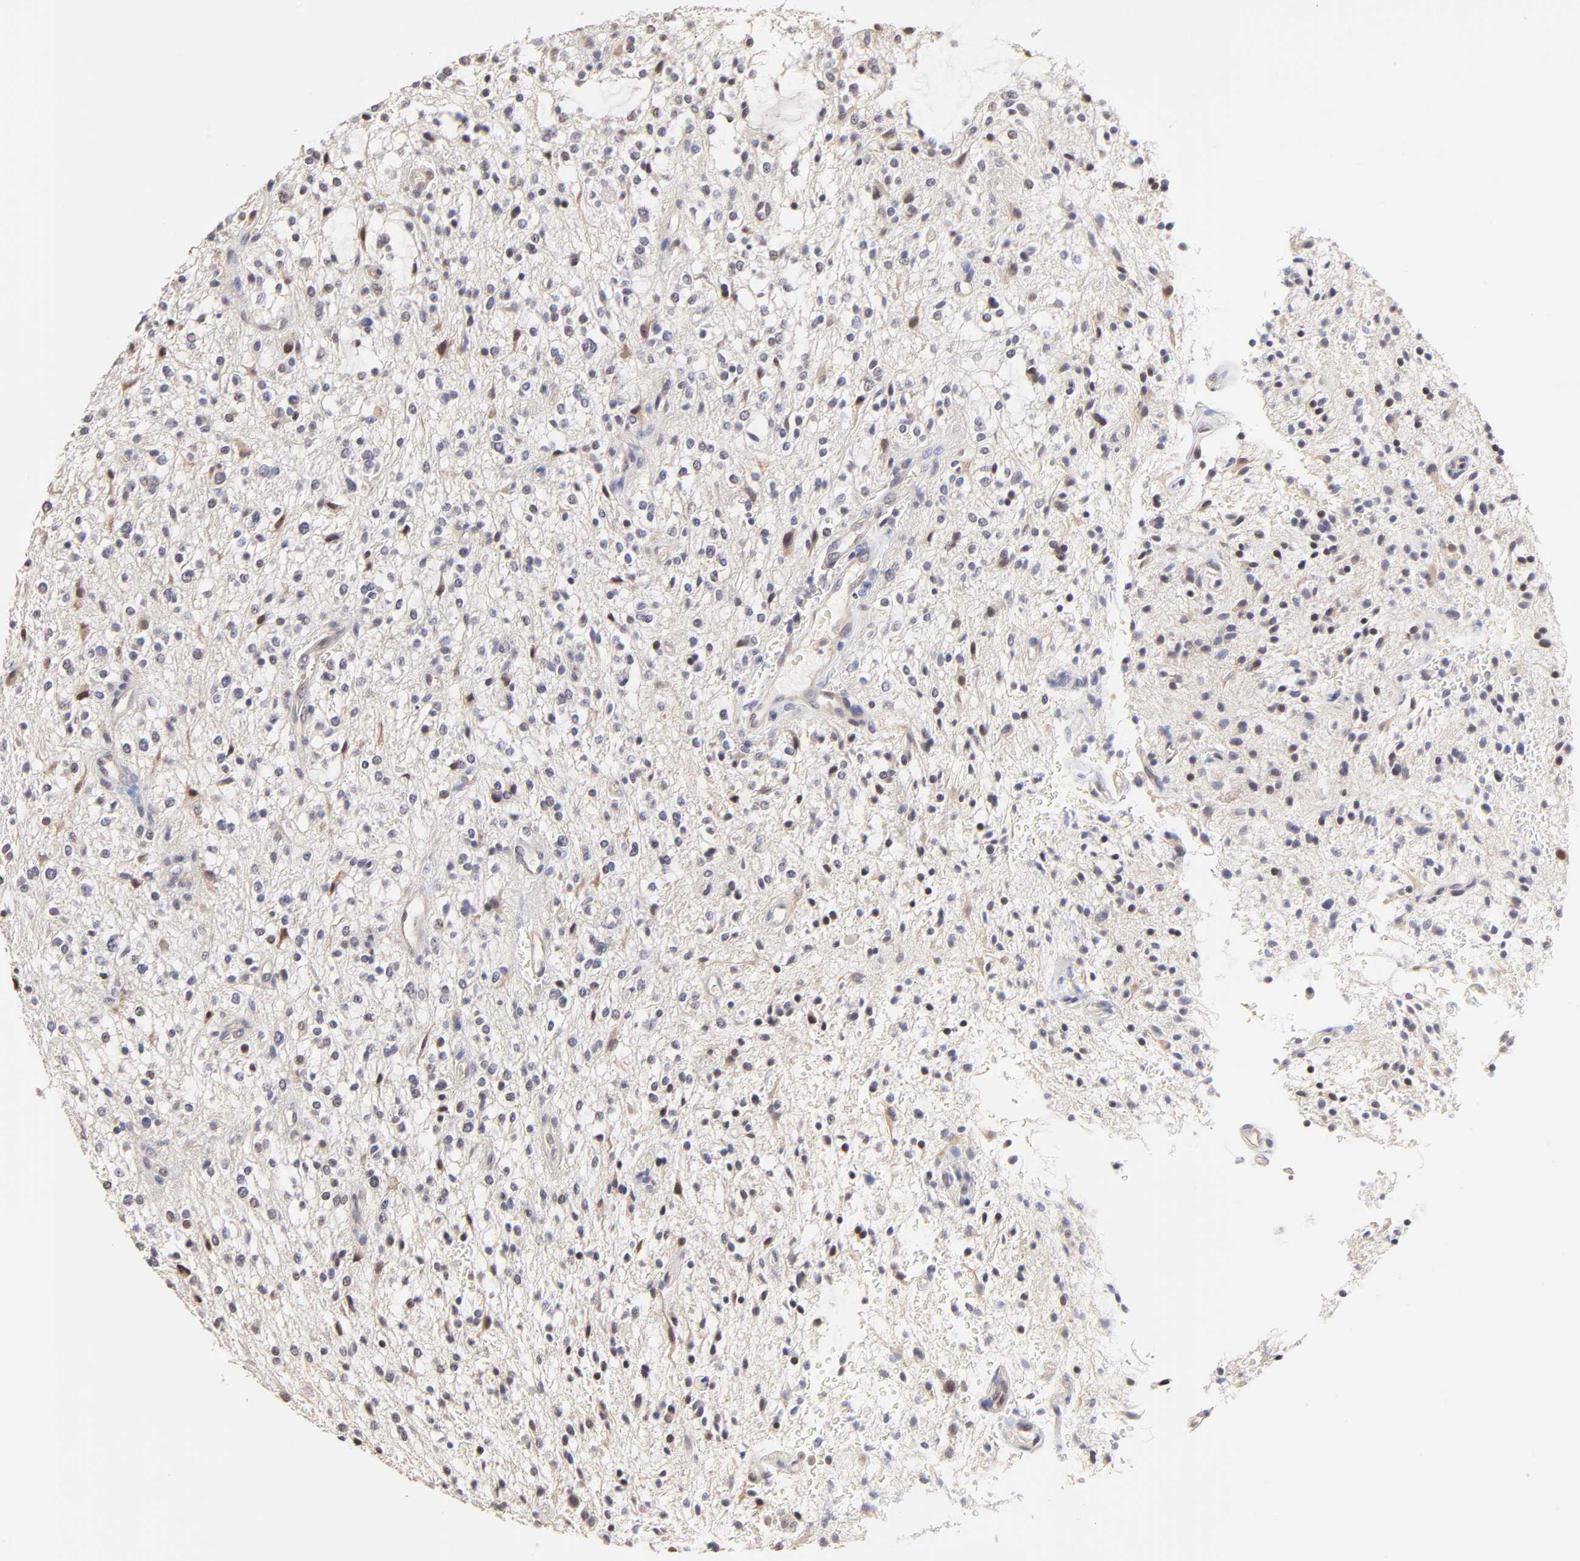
{"staining": {"intensity": "weak", "quantity": "<25%", "location": "cytoplasmic/membranous"}, "tissue": "glioma", "cell_type": "Tumor cells", "image_type": "cancer", "snomed": [{"axis": "morphology", "description": "Glioma, malignant, NOS"}, {"axis": "topography", "description": "Cerebellum"}], "caption": "This is an IHC micrograph of human glioma (malignant). There is no positivity in tumor cells.", "gene": "ZNF10", "patient": {"sex": "female", "age": 10}}